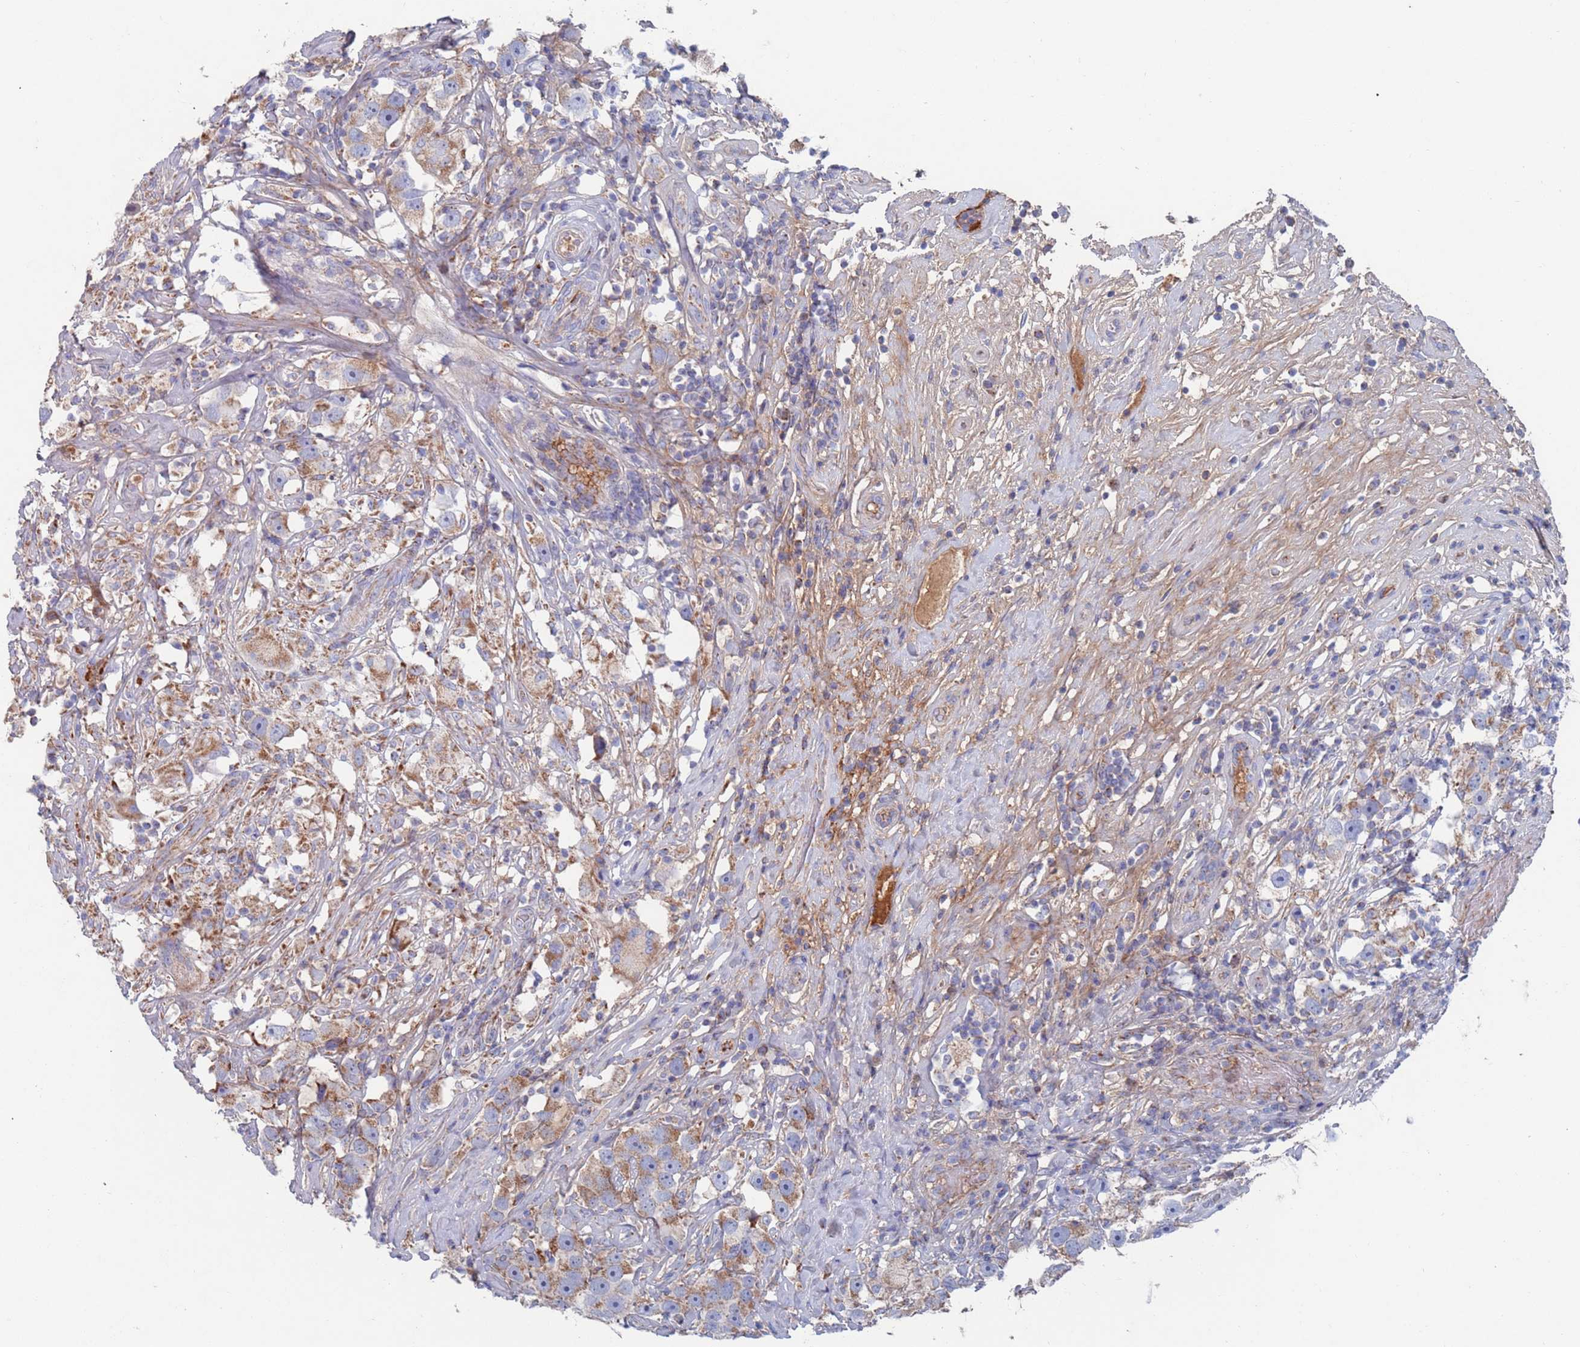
{"staining": {"intensity": "moderate", "quantity": "25%-75%", "location": "cytoplasmic/membranous"}, "tissue": "testis cancer", "cell_type": "Tumor cells", "image_type": "cancer", "snomed": [{"axis": "morphology", "description": "Seminoma, NOS"}, {"axis": "topography", "description": "Testis"}], "caption": "A brown stain highlights moderate cytoplasmic/membranous staining of a protein in testis seminoma tumor cells.", "gene": "MRPL22", "patient": {"sex": "male", "age": 49}}